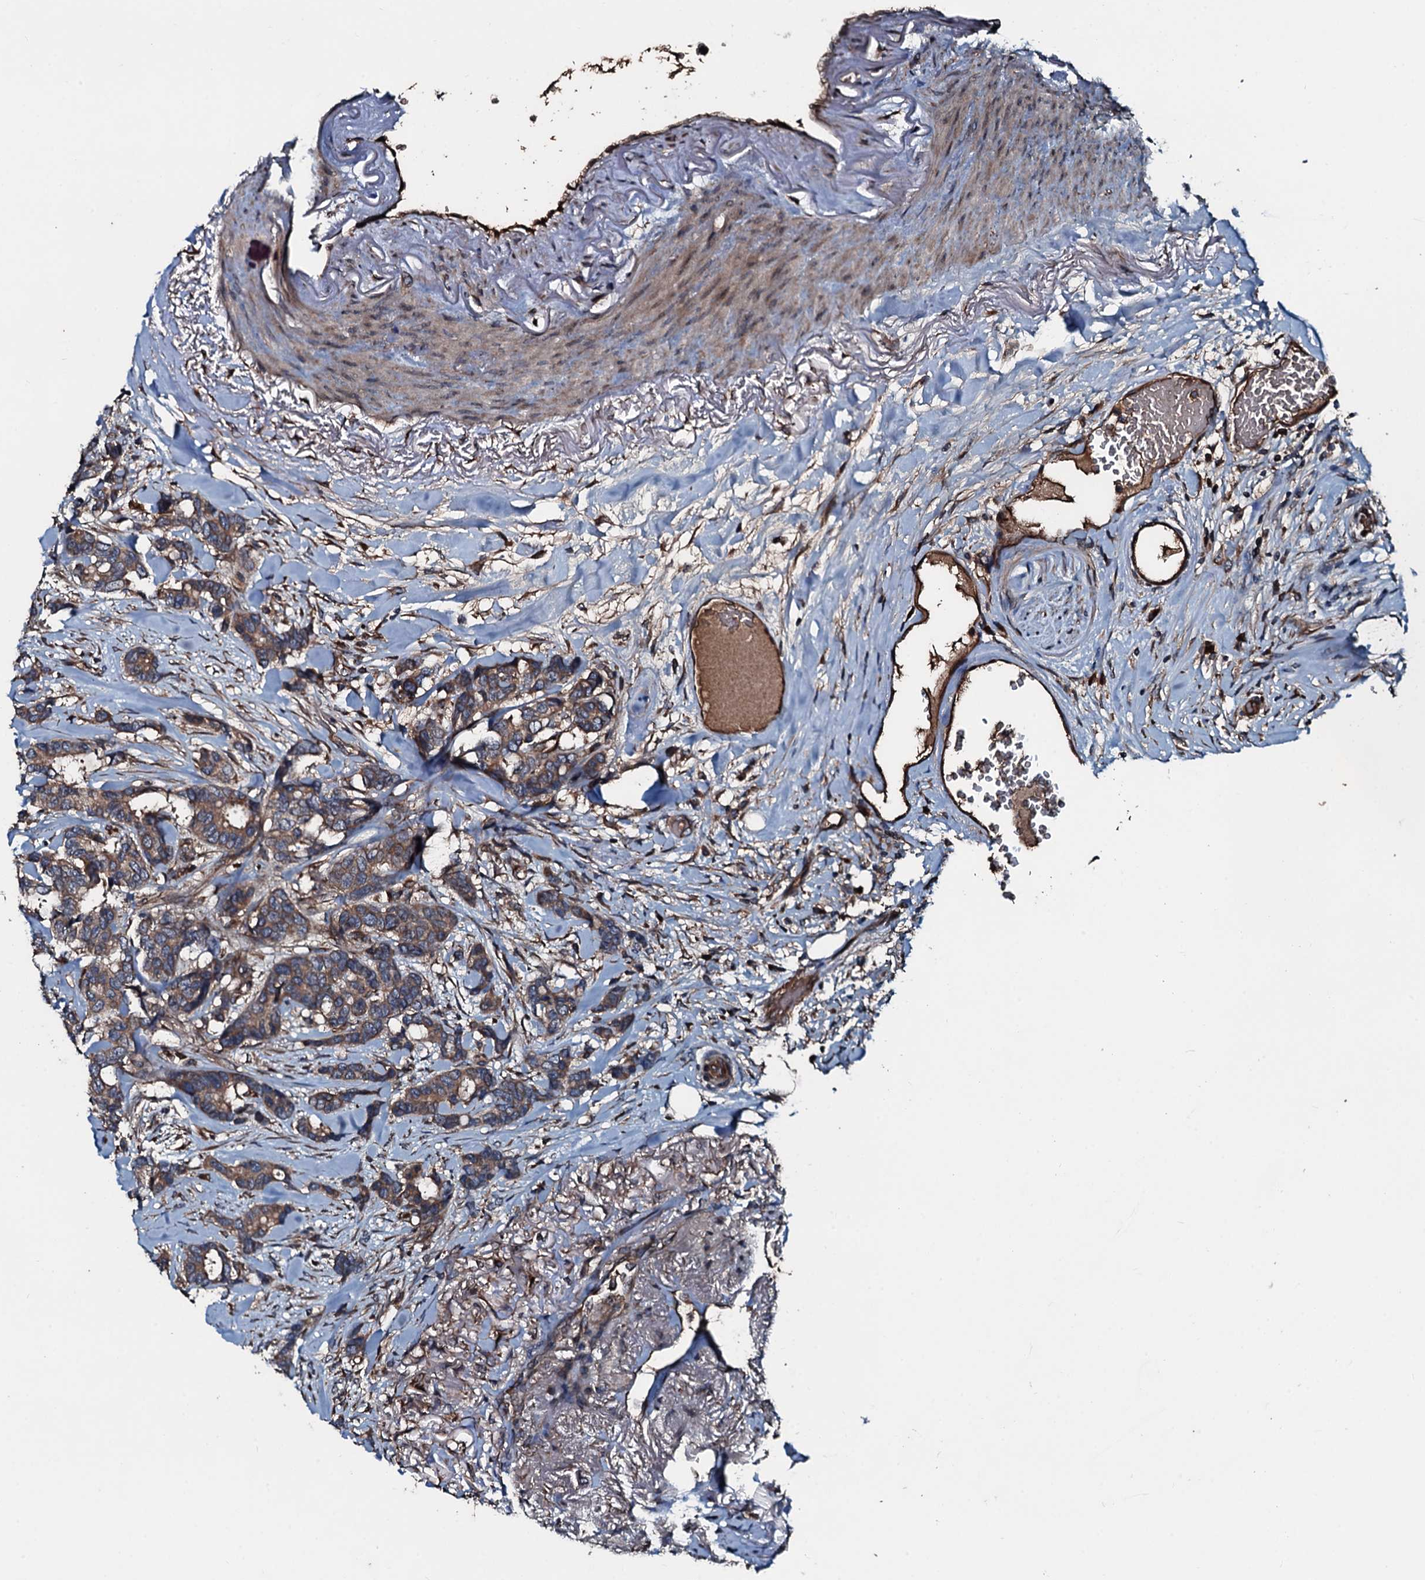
{"staining": {"intensity": "moderate", "quantity": ">75%", "location": "cytoplasmic/membranous"}, "tissue": "breast cancer", "cell_type": "Tumor cells", "image_type": "cancer", "snomed": [{"axis": "morphology", "description": "Duct carcinoma"}, {"axis": "topography", "description": "Breast"}], "caption": "Immunohistochemistry (IHC) micrograph of neoplastic tissue: human breast cancer stained using immunohistochemistry (IHC) demonstrates medium levels of moderate protein expression localized specifically in the cytoplasmic/membranous of tumor cells, appearing as a cytoplasmic/membranous brown color.", "gene": "AARS1", "patient": {"sex": "female", "age": 87}}